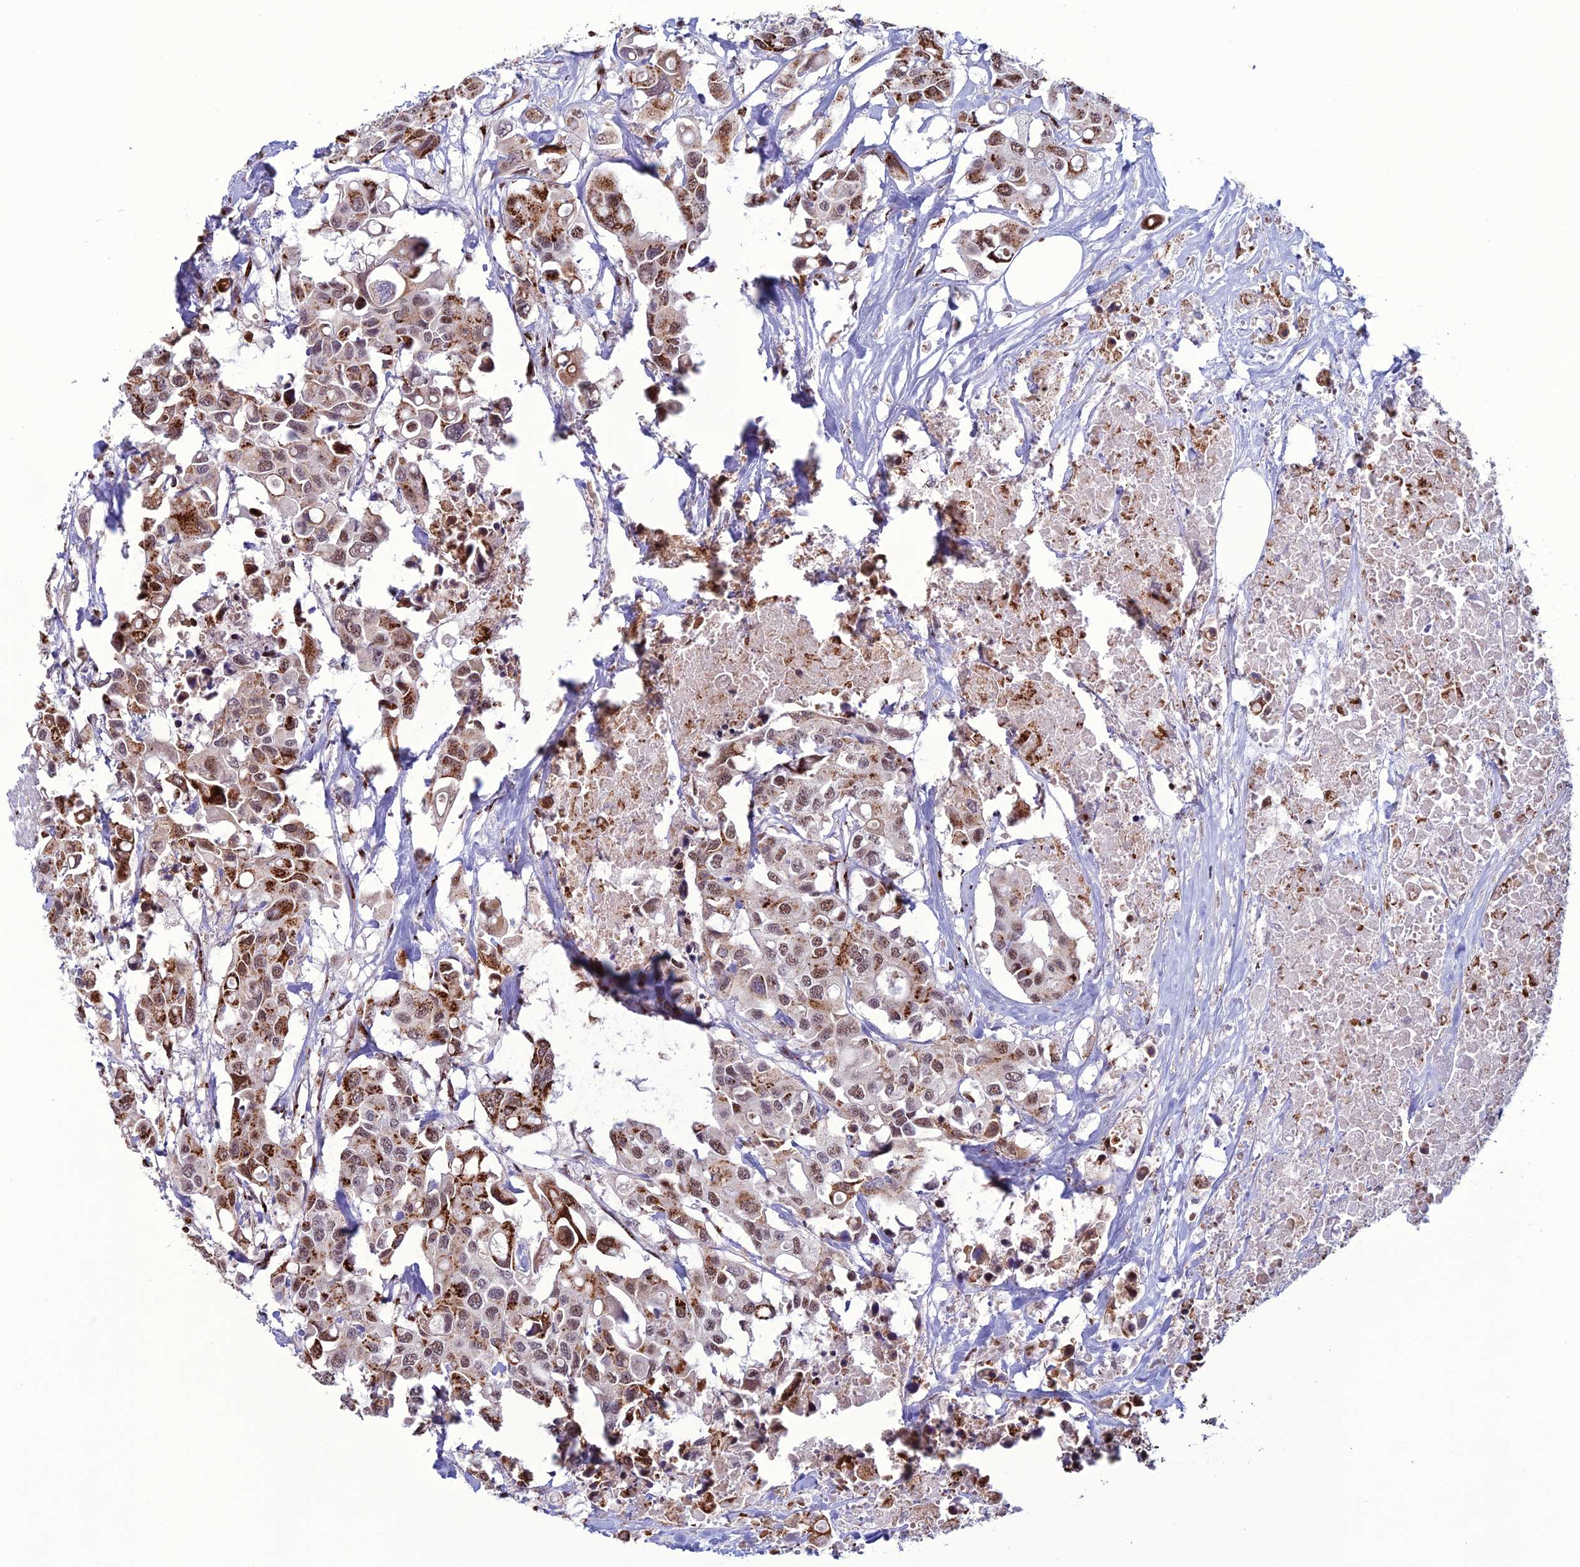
{"staining": {"intensity": "strong", "quantity": "25%-75%", "location": "cytoplasmic/membranous,nuclear"}, "tissue": "colorectal cancer", "cell_type": "Tumor cells", "image_type": "cancer", "snomed": [{"axis": "morphology", "description": "Adenocarcinoma, NOS"}, {"axis": "topography", "description": "Colon"}], "caption": "Brown immunohistochemical staining in human colorectal cancer exhibits strong cytoplasmic/membranous and nuclear positivity in approximately 25%-75% of tumor cells.", "gene": "PLEKHA4", "patient": {"sex": "male", "age": 77}}